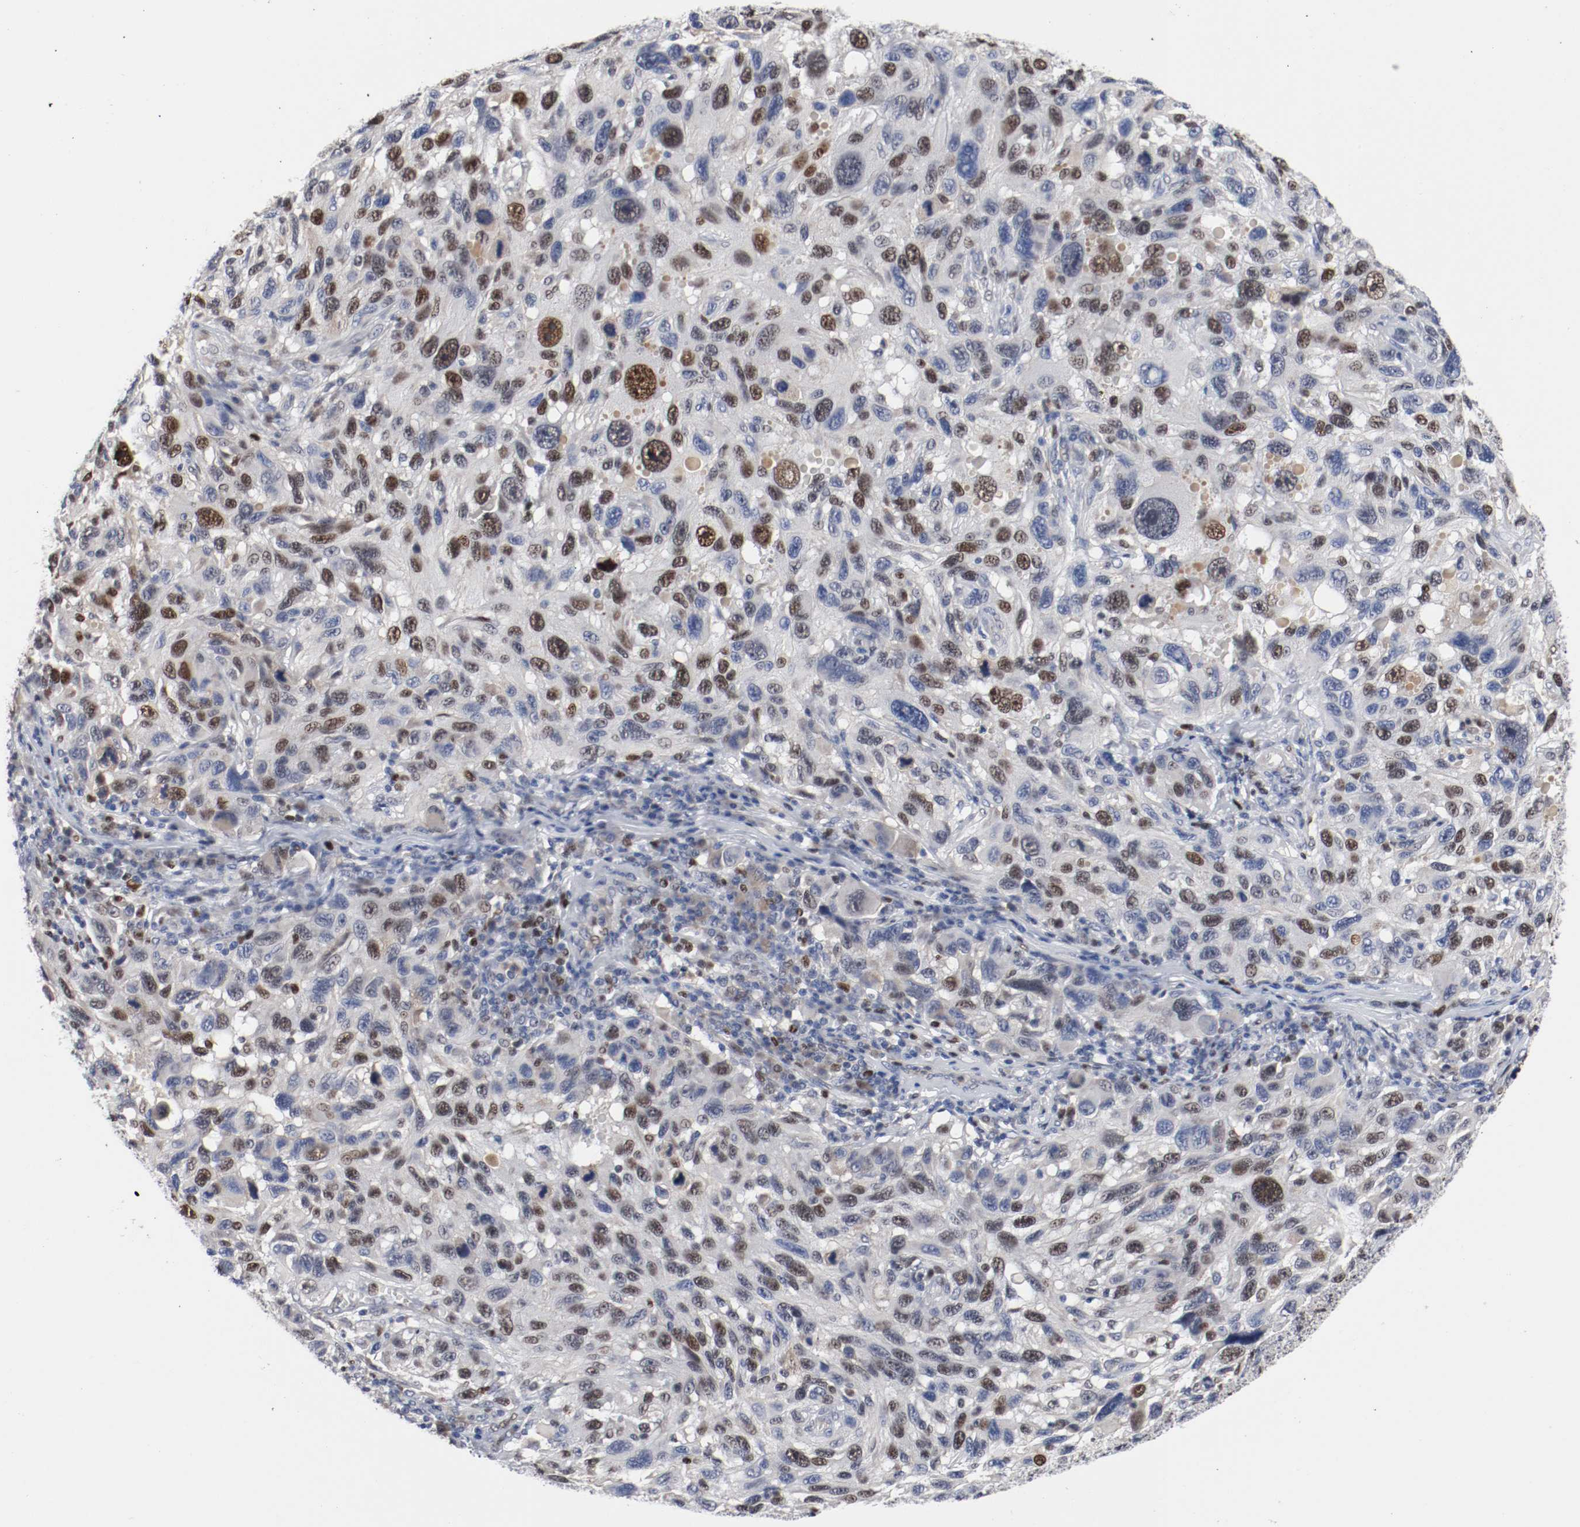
{"staining": {"intensity": "moderate", "quantity": "25%-75%", "location": "nuclear"}, "tissue": "melanoma", "cell_type": "Tumor cells", "image_type": "cancer", "snomed": [{"axis": "morphology", "description": "Malignant melanoma, NOS"}, {"axis": "topography", "description": "Skin"}], "caption": "Immunohistochemistry (IHC) staining of melanoma, which demonstrates medium levels of moderate nuclear expression in approximately 25%-75% of tumor cells indicating moderate nuclear protein expression. The staining was performed using DAB (3,3'-diaminobenzidine) (brown) for protein detection and nuclei were counterstained in hematoxylin (blue).", "gene": "MCM6", "patient": {"sex": "male", "age": 53}}